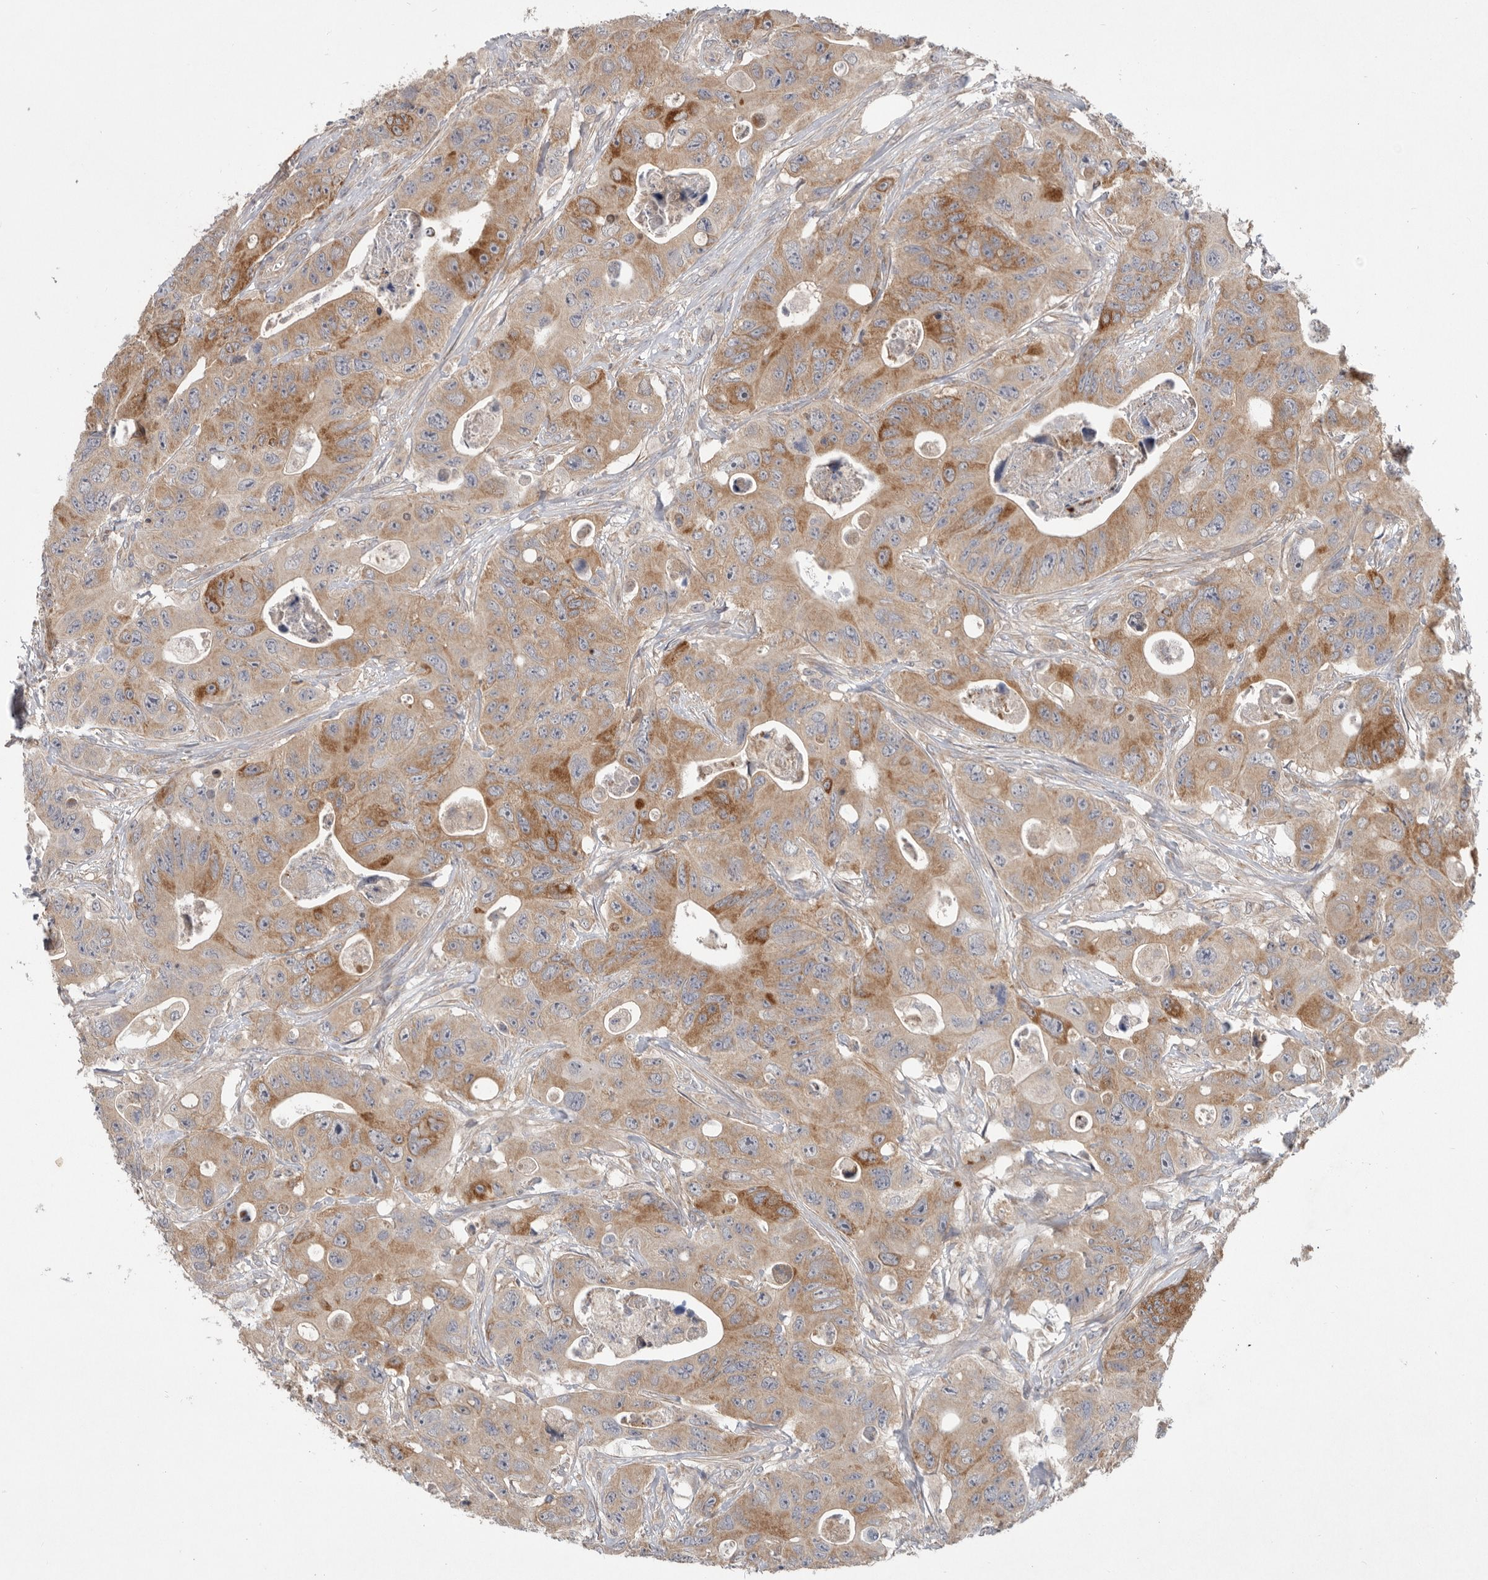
{"staining": {"intensity": "moderate", "quantity": ">75%", "location": "cytoplasmic/membranous"}, "tissue": "colorectal cancer", "cell_type": "Tumor cells", "image_type": "cancer", "snomed": [{"axis": "morphology", "description": "Adenocarcinoma, NOS"}, {"axis": "topography", "description": "Colon"}], "caption": "Immunohistochemistry image of neoplastic tissue: human colorectal cancer stained using immunohistochemistry displays medium levels of moderate protein expression localized specifically in the cytoplasmic/membranous of tumor cells, appearing as a cytoplasmic/membranous brown color.", "gene": "MTFR1L", "patient": {"sex": "female", "age": 46}}